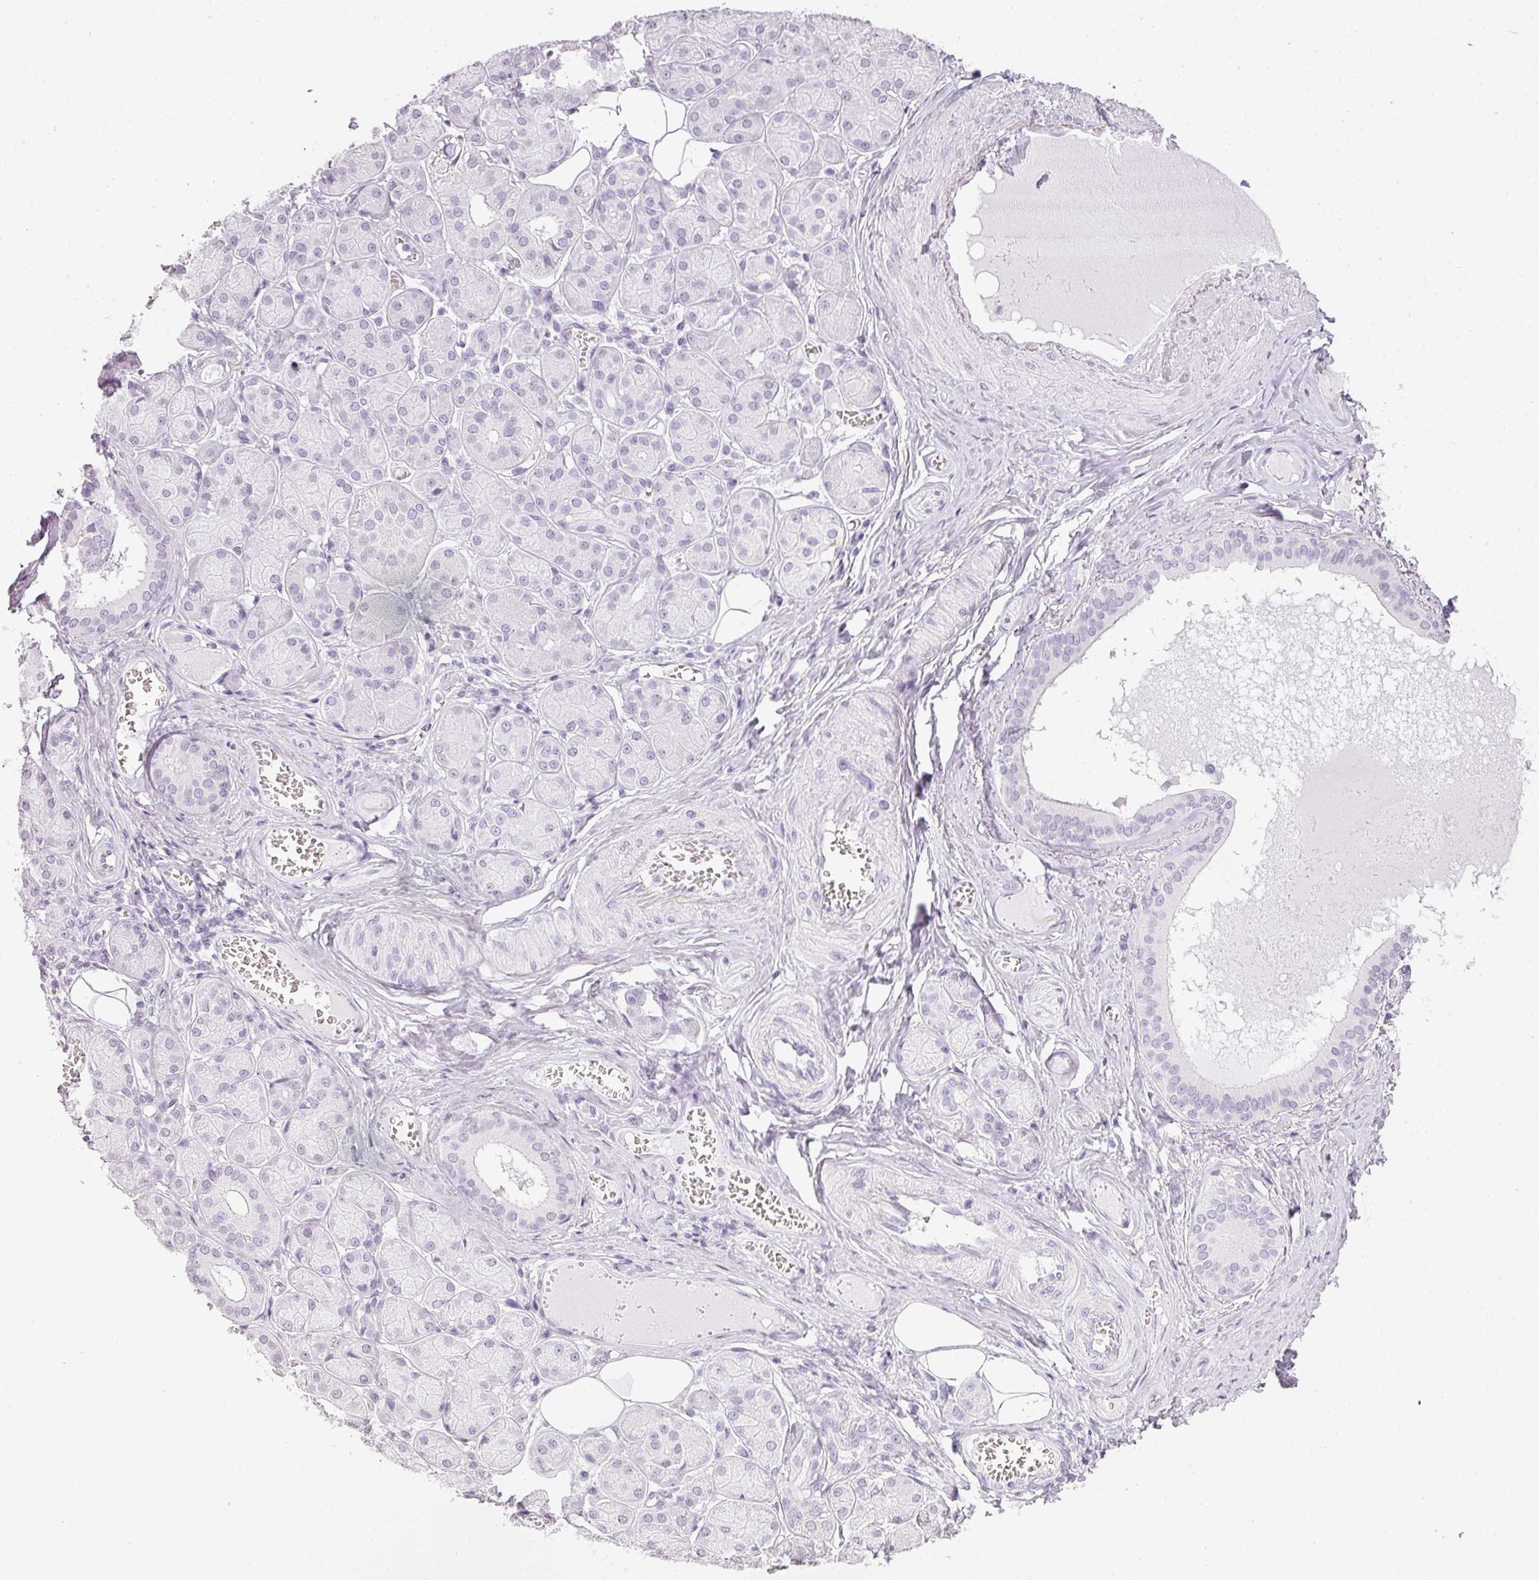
{"staining": {"intensity": "negative", "quantity": "none", "location": "none"}, "tissue": "salivary gland", "cell_type": "Glandular cells", "image_type": "normal", "snomed": [{"axis": "morphology", "description": "Squamous cell carcinoma, NOS"}, {"axis": "topography", "description": "Skin"}, {"axis": "topography", "description": "Head-Neck"}], "caption": "Immunohistochemistry (IHC) of unremarkable human salivary gland demonstrates no positivity in glandular cells. (Brightfield microscopy of DAB immunohistochemistry (IHC) at high magnification).", "gene": "RBMY1A1", "patient": {"sex": "male", "age": 80}}